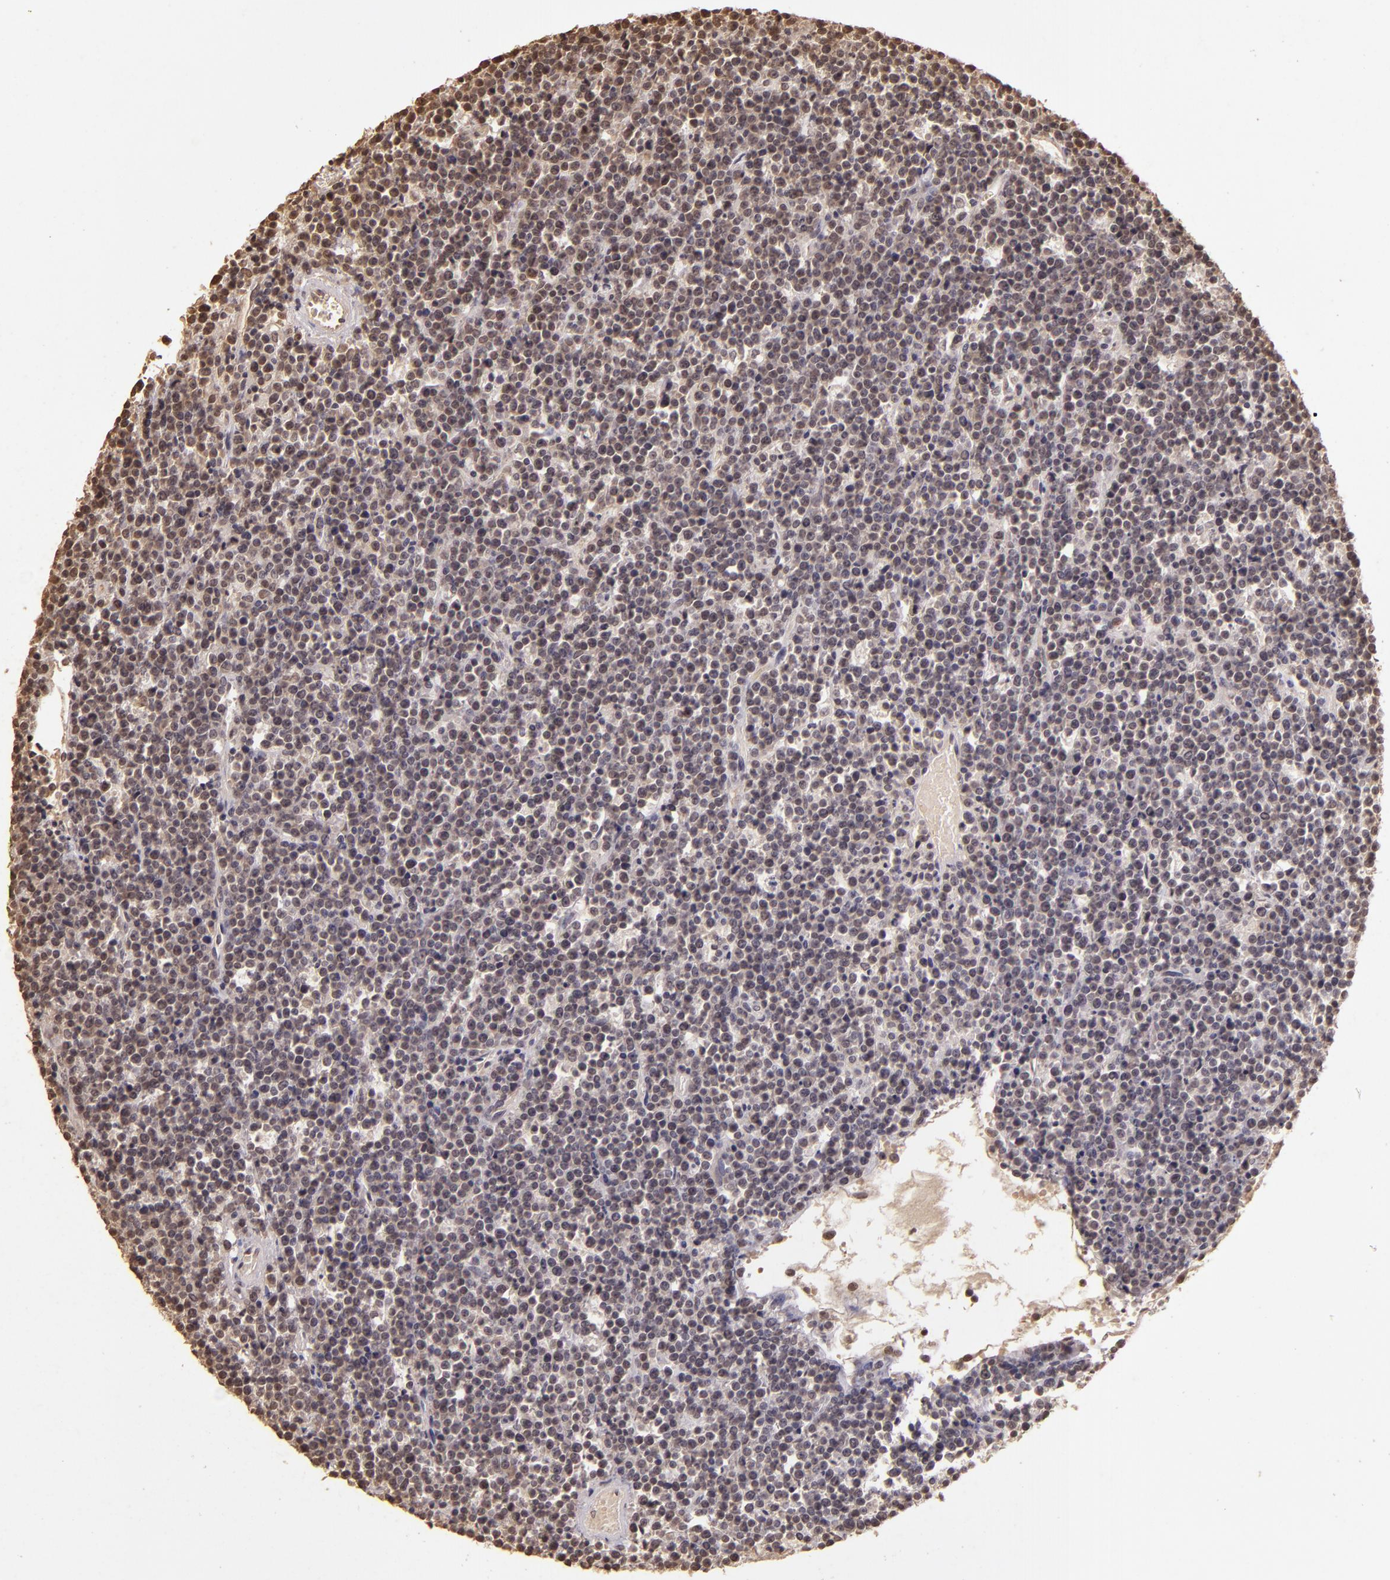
{"staining": {"intensity": "negative", "quantity": "none", "location": "none"}, "tissue": "lymphoma", "cell_type": "Tumor cells", "image_type": "cancer", "snomed": [{"axis": "morphology", "description": "Malignant lymphoma, non-Hodgkin's type, High grade"}, {"axis": "topography", "description": "Ovary"}], "caption": "High magnification brightfield microscopy of malignant lymphoma, non-Hodgkin's type (high-grade) stained with DAB (3,3'-diaminobenzidine) (brown) and counterstained with hematoxylin (blue): tumor cells show no significant positivity. (DAB (3,3'-diaminobenzidine) IHC, high magnification).", "gene": "CUL1", "patient": {"sex": "female", "age": 56}}